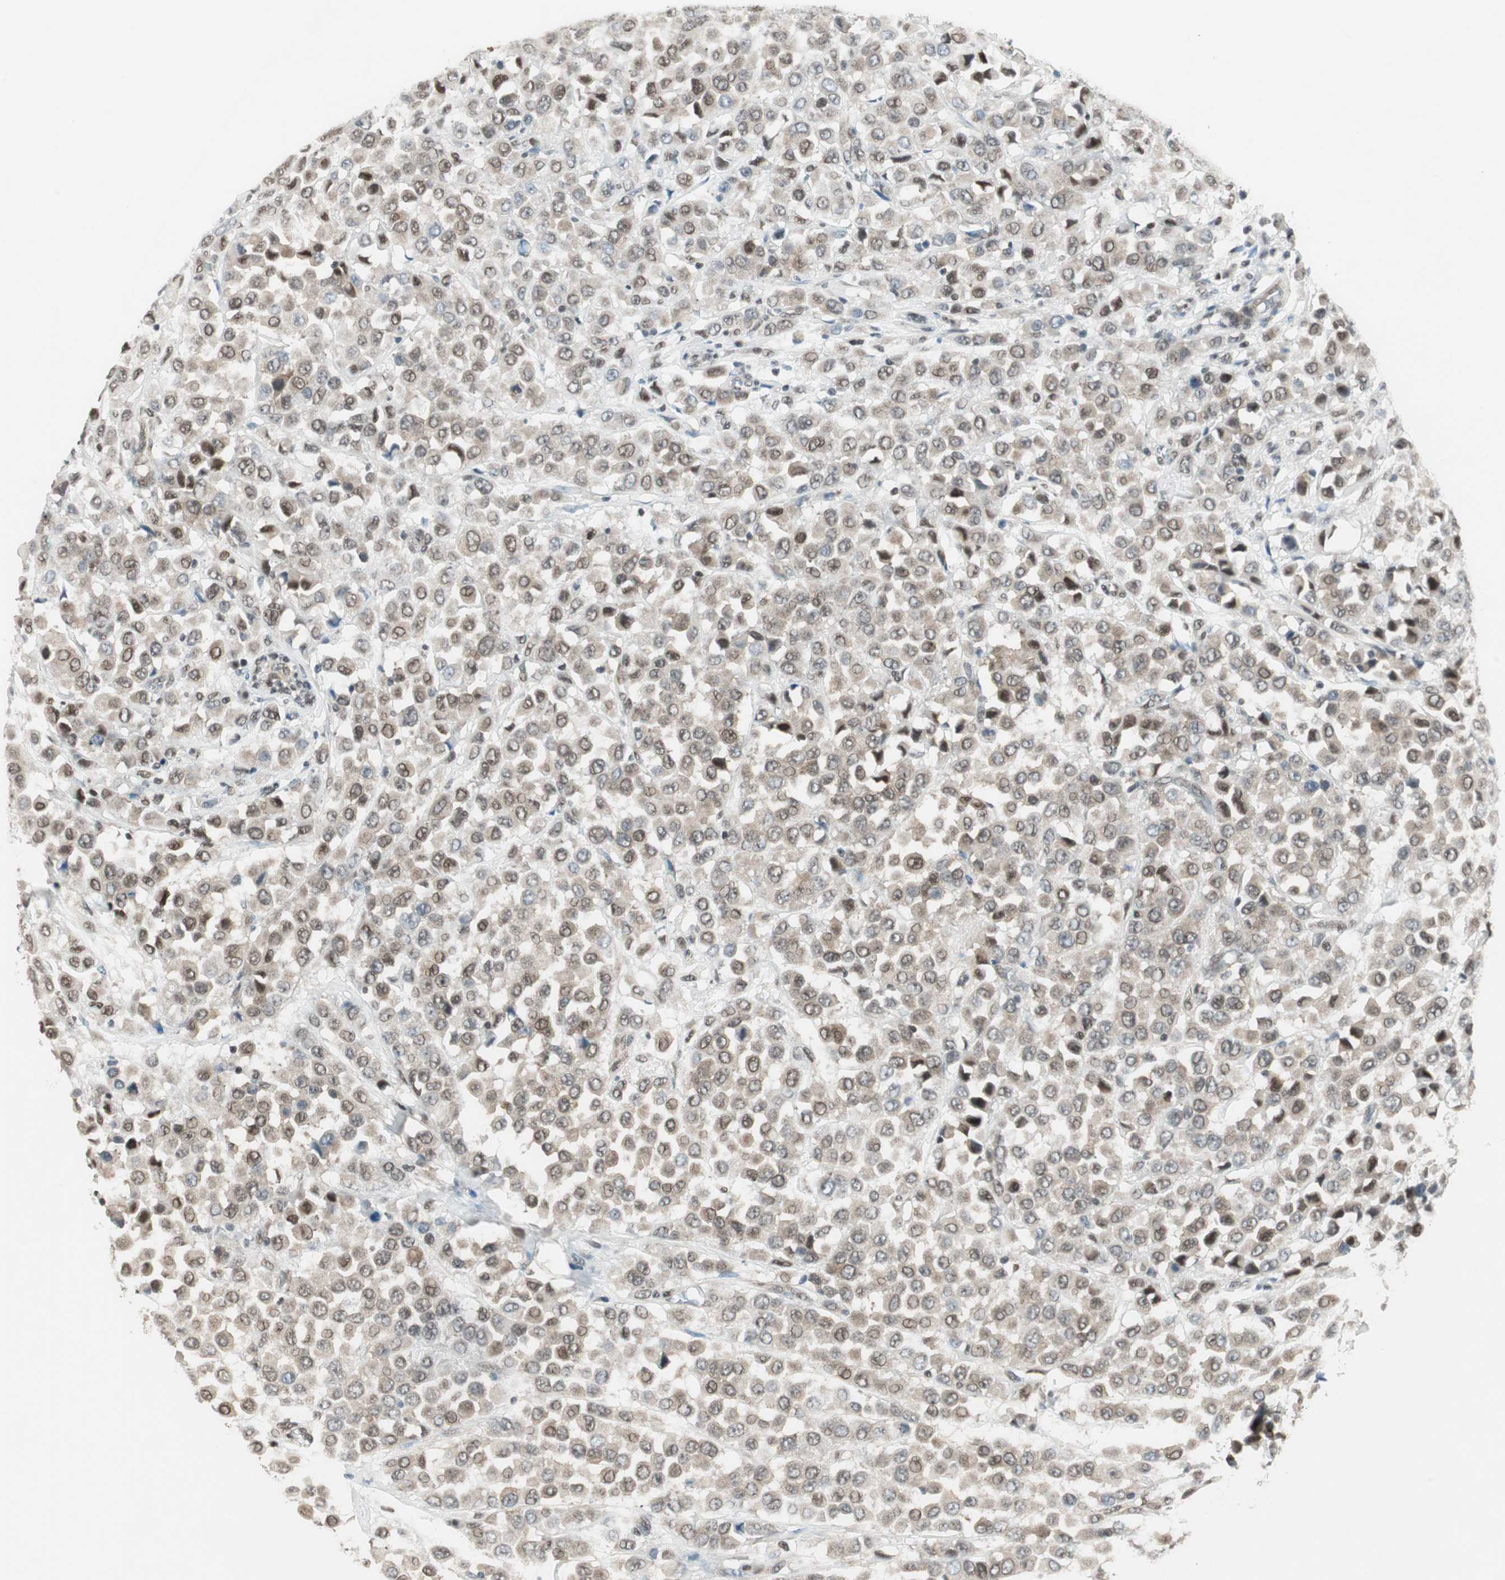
{"staining": {"intensity": "moderate", "quantity": ">75%", "location": "cytoplasmic/membranous,nuclear"}, "tissue": "breast cancer", "cell_type": "Tumor cells", "image_type": "cancer", "snomed": [{"axis": "morphology", "description": "Duct carcinoma"}, {"axis": "topography", "description": "Breast"}], "caption": "Immunohistochemistry staining of breast intraductal carcinoma, which reveals medium levels of moderate cytoplasmic/membranous and nuclear expression in about >75% of tumor cells indicating moderate cytoplasmic/membranous and nuclear protein expression. The staining was performed using DAB (brown) for protein detection and nuclei were counterstained in hematoxylin (blue).", "gene": "ZBTB17", "patient": {"sex": "female", "age": 61}}